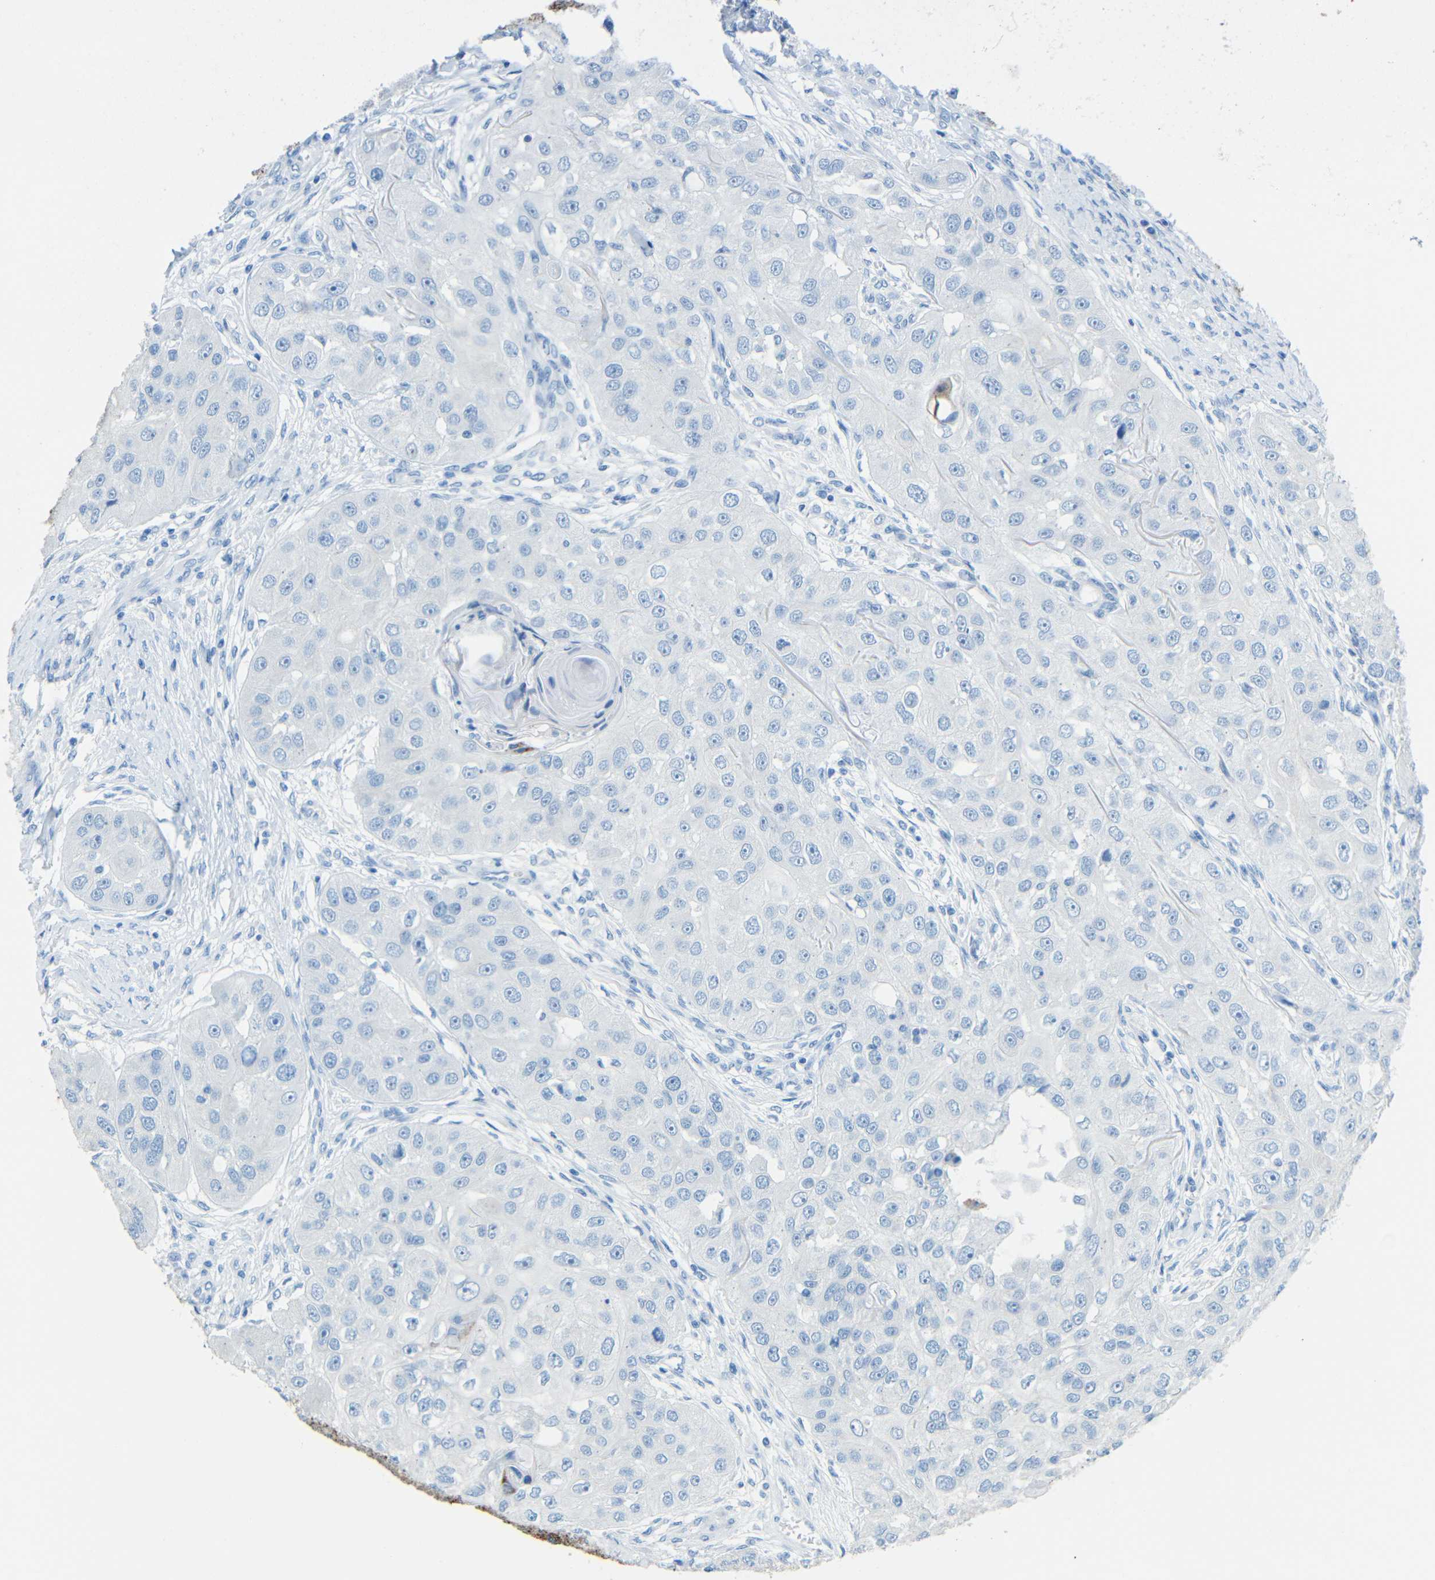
{"staining": {"intensity": "negative", "quantity": "none", "location": "none"}, "tissue": "head and neck cancer", "cell_type": "Tumor cells", "image_type": "cancer", "snomed": [{"axis": "morphology", "description": "Normal tissue, NOS"}, {"axis": "morphology", "description": "Squamous cell carcinoma, NOS"}, {"axis": "topography", "description": "Skeletal muscle"}, {"axis": "topography", "description": "Head-Neck"}], "caption": "Head and neck cancer (squamous cell carcinoma) was stained to show a protein in brown. There is no significant expression in tumor cells.", "gene": "TUBB4B", "patient": {"sex": "male", "age": 51}}